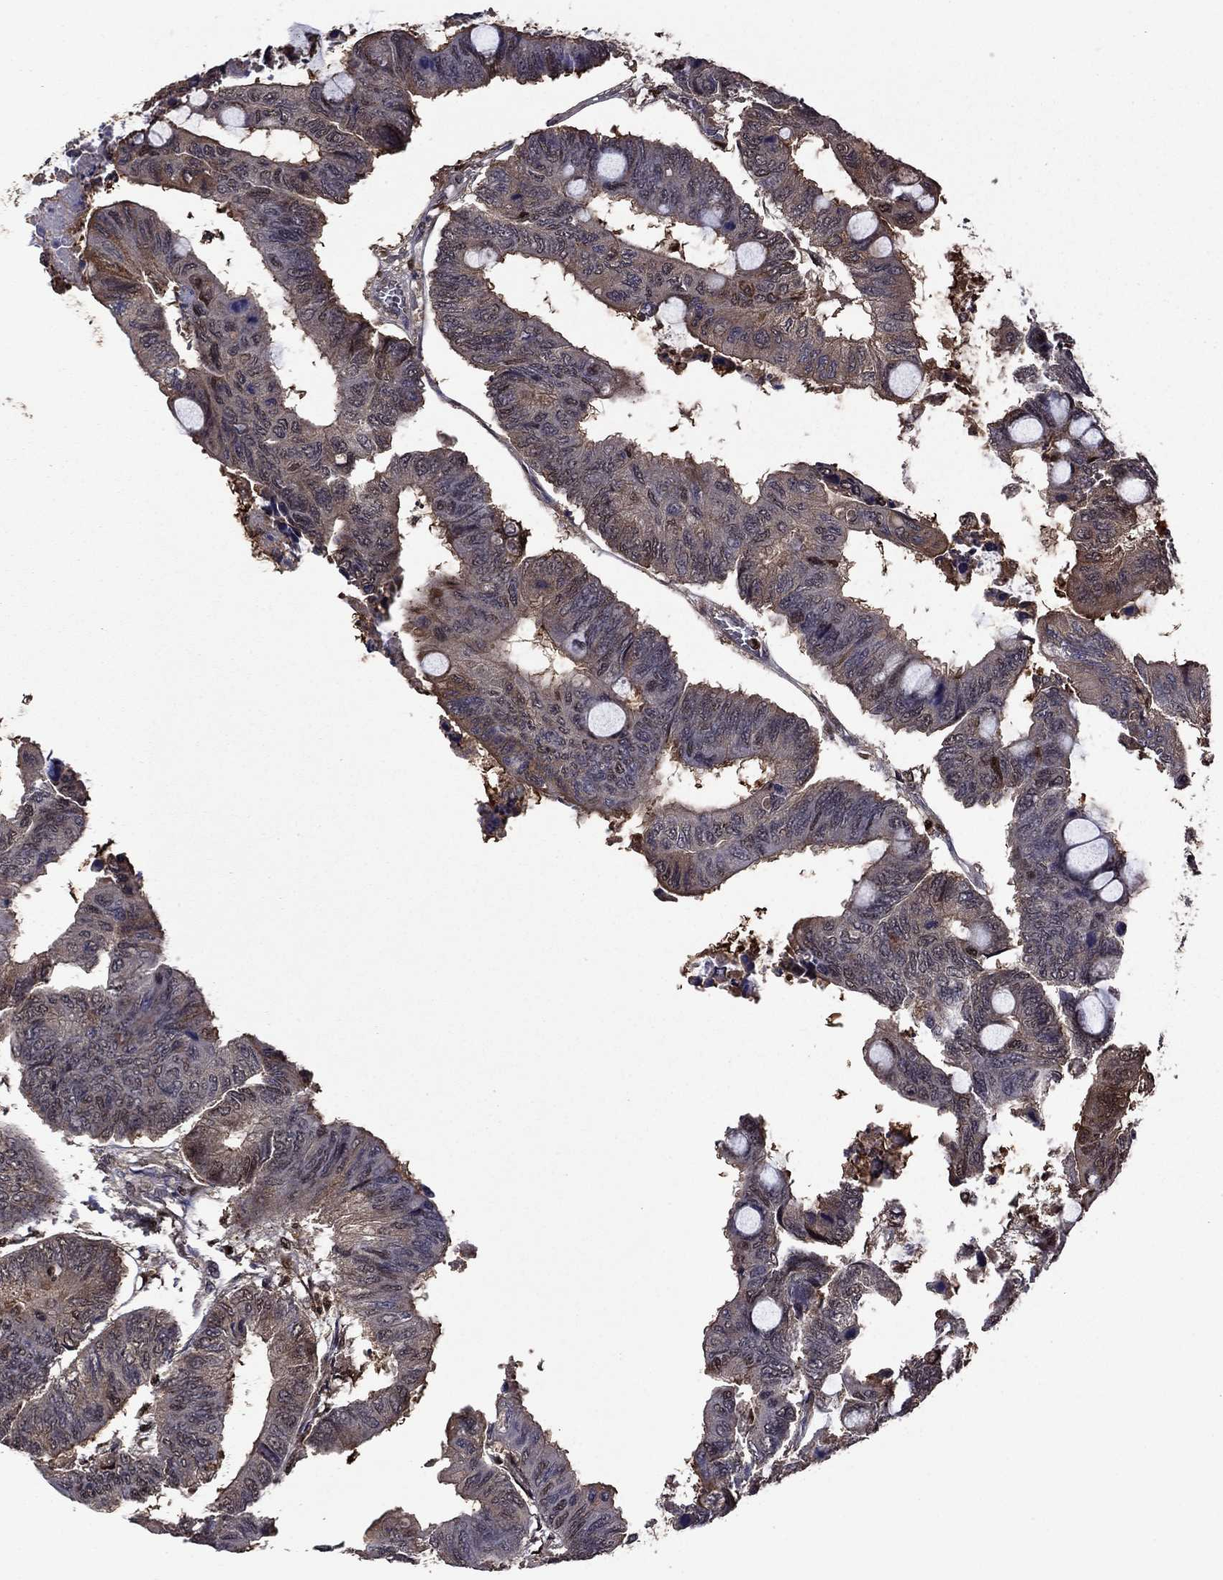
{"staining": {"intensity": "moderate", "quantity": "<25%", "location": "cytoplasmic/membranous"}, "tissue": "colorectal cancer", "cell_type": "Tumor cells", "image_type": "cancer", "snomed": [{"axis": "morphology", "description": "Normal tissue, NOS"}, {"axis": "morphology", "description": "Adenocarcinoma, NOS"}, {"axis": "topography", "description": "Rectum"}, {"axis": "topography", "description": "Peripheral nerve tissue"}], "caption": "High-magnification brightfield microscopy of colorectal cancer (adenocarcinoma) stained with DAB (brown) and counterstained with hematoxylin (blue). tumor cells exhibit moderate cytoplasmic/membranous staining is identified in approximately<25% of cells.", "gene": "APPBP2", "patient": {"sex": "male", "age": 92}}